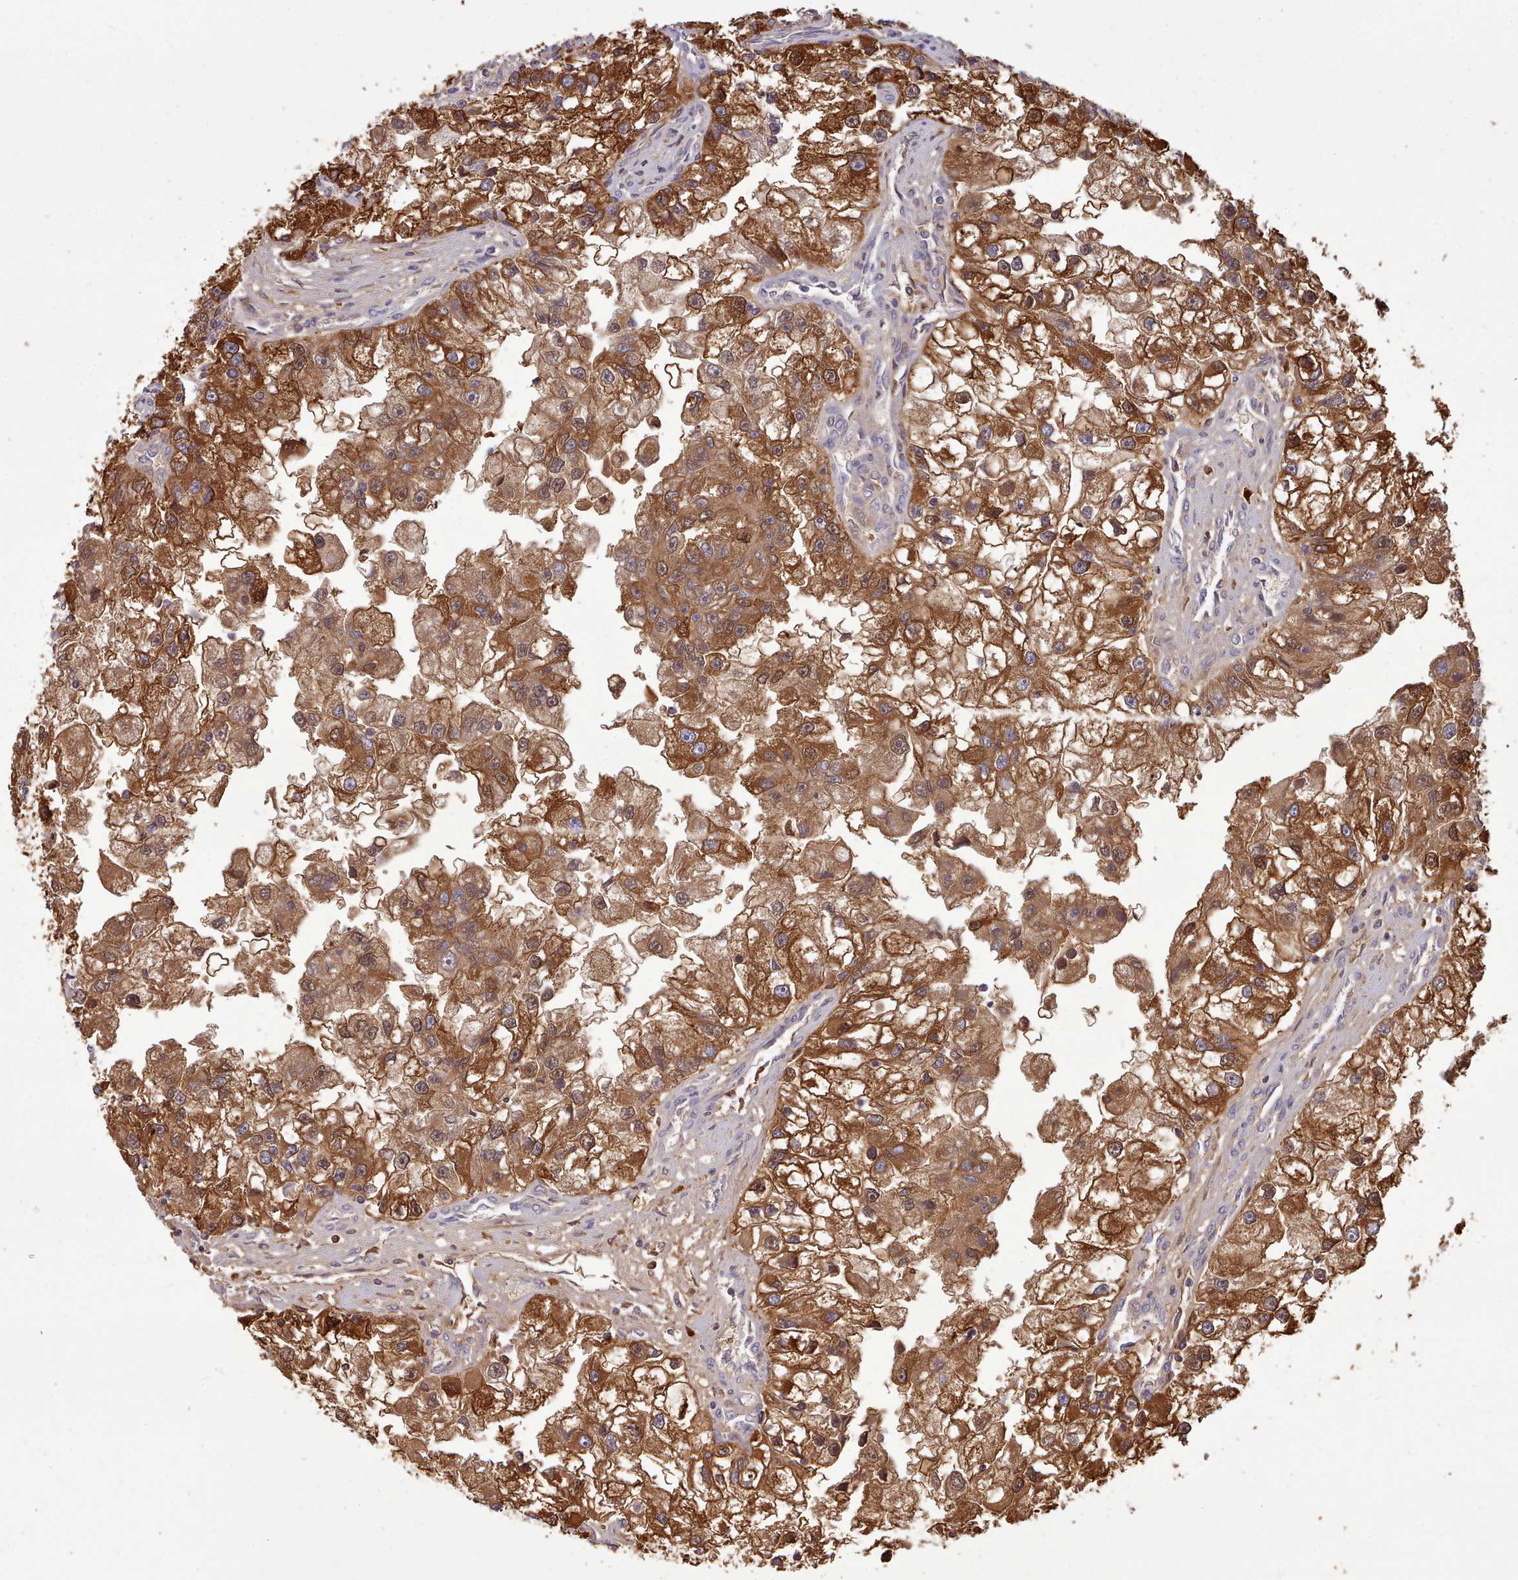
{"staining": {"intensity": "strong", "quantity": ">75%", "location": "cytoplasmic/membranous"}, "tissue": "renal cancer", "cell_type": "Tumor cells", "image_type": "cancer", "snomed": [{"axis": "morphology", "description": "Adenocarcinoma, NOS"}, {"axis": "topography", "description": "Kidney"}], "caption": "Protein analysis of renal cancer tissue demonstrates strong cytoplasmic/membranous staining in about >75% of tumor cells.", "gene": "SLC4A9", "patient": {"sex": "male", "age": 63}}